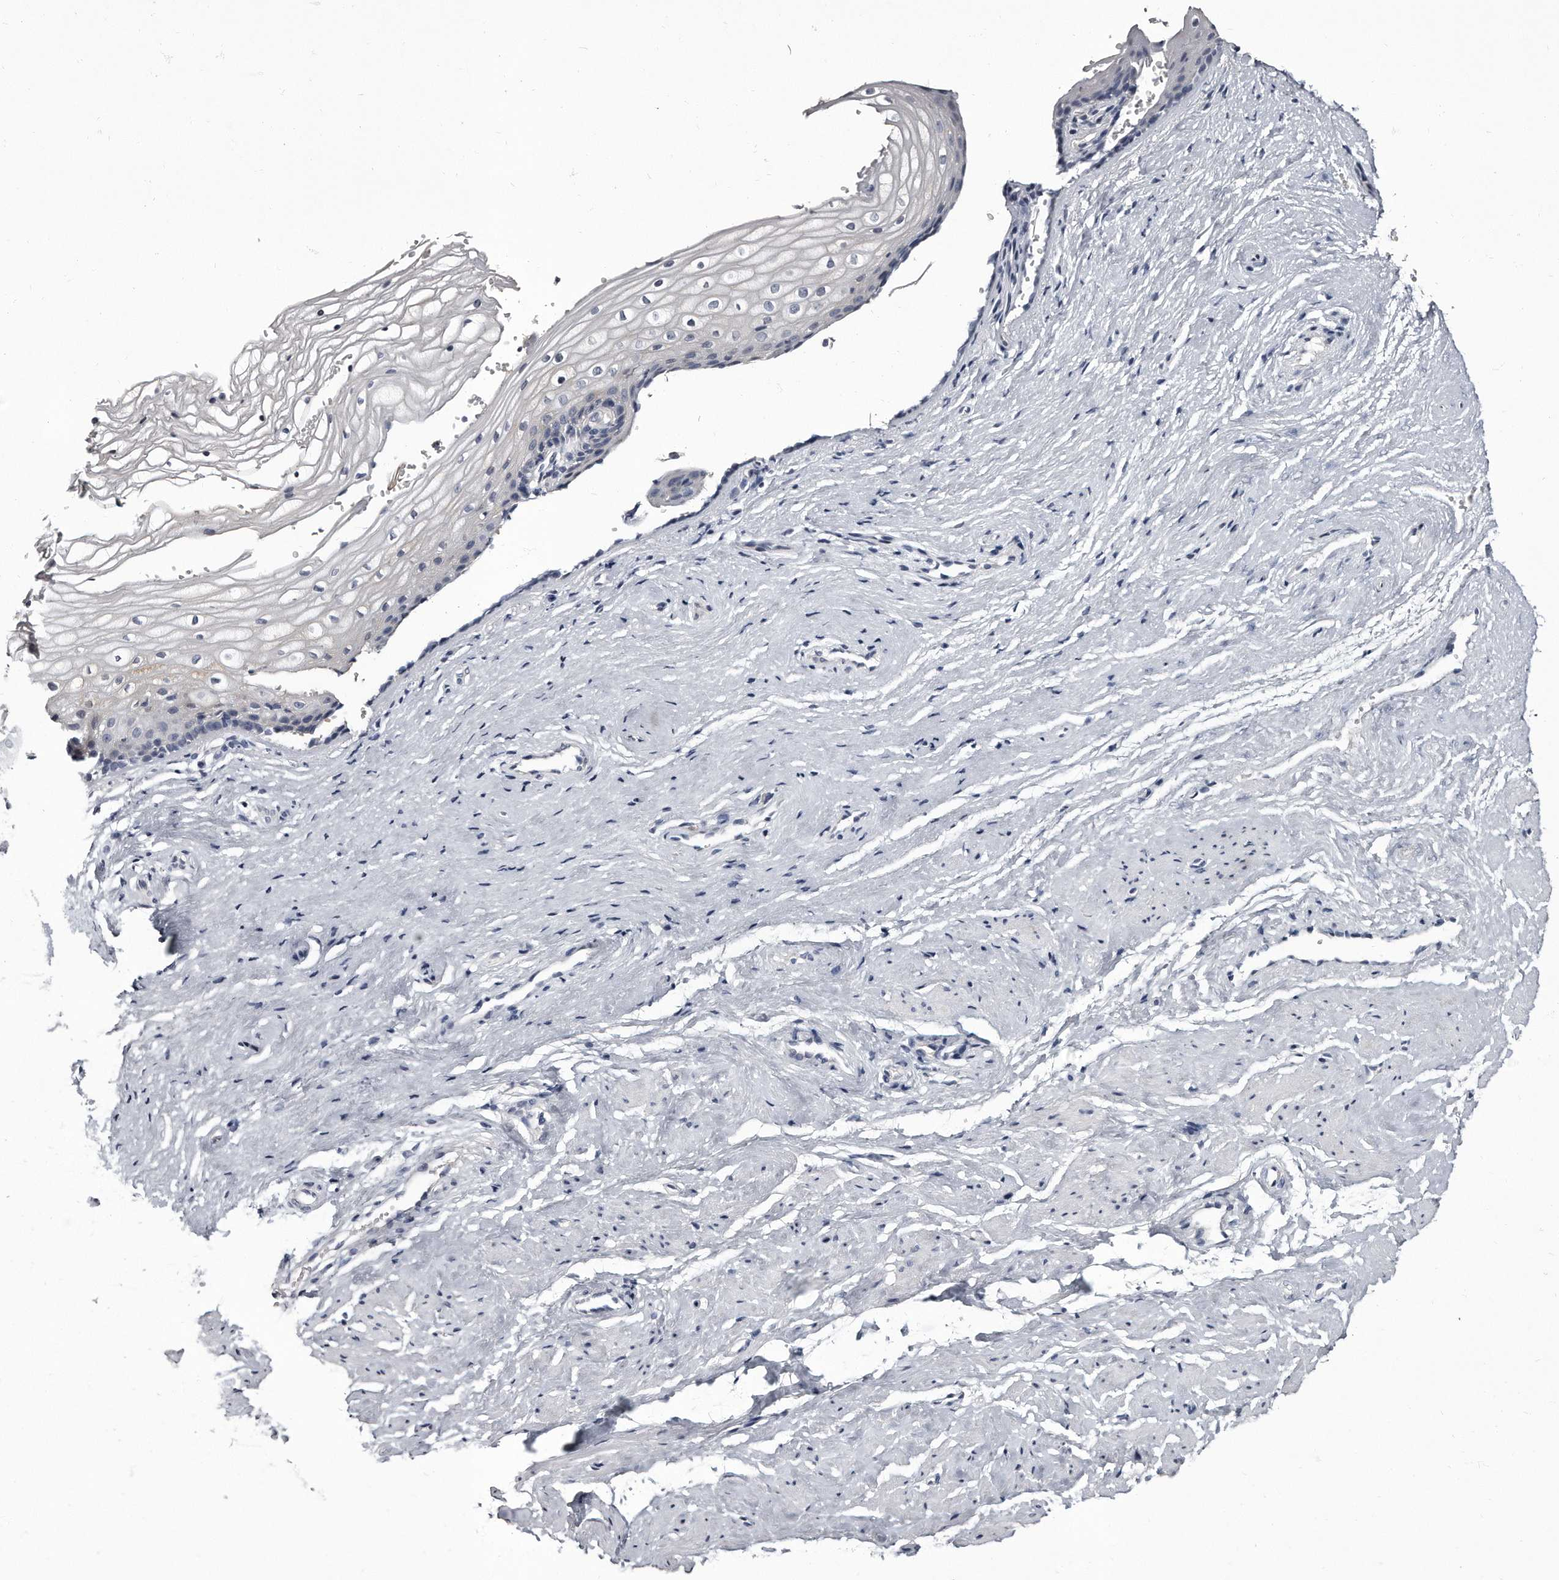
{"staining": {"intensity": "negative", "quantity": "none", "location": "none"}, "tissue": "vagina", "cell_type": "Squamous epithelial cells", "image_type": "normal", "snomed": [{"axis": "morphology", "description": "Normal tissue, NOS"}, {"axis": "topography", "description": "Vagina"}], "caption": "Micrograph shows no significant protein staining in squamous epithelial cells of benign vagina. (Brightfield microscopy of DAB (3,3'-diaminobenzidine) IHC at high magnification).", "gene": "GAPVD1", "patient": {"sex": "female", "age": 46}}